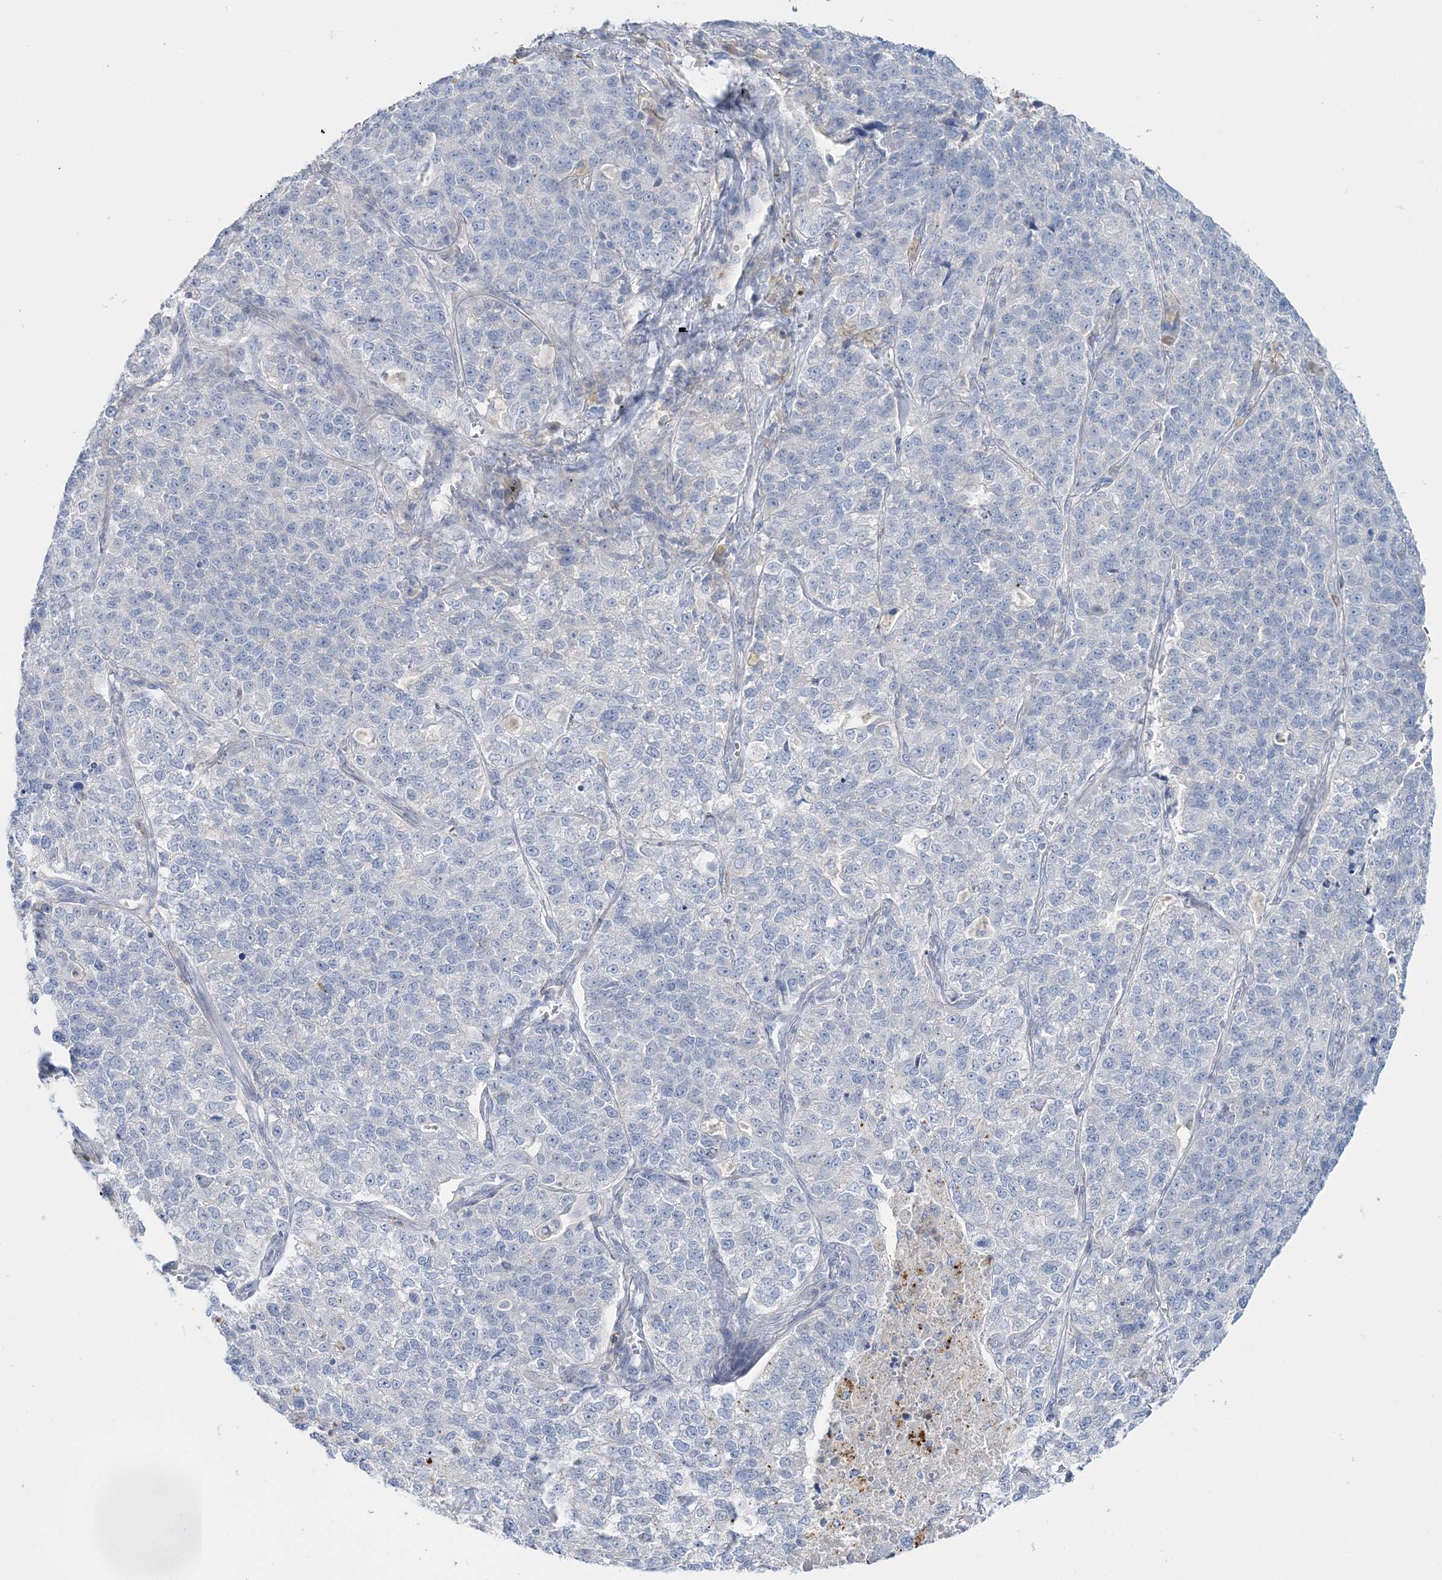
{"staining": {"intensity": "negative", "quantity": "none", "location": "none"}, "tissue": "lung cancer", "cell_type": "Tumor cells", "image_type": "cancer", "snomed": [{"axis": "morphology", "description": "Adenocarcinoma, NOS"}, {"axis": "topography", "description": "Lung"}], "caption": "High power microscopy micrograph of an immunohistochemistry image of lung adenocarcinoma, revealing no significant expression in tumor cells.", "gene": "WDSUB1", "patient": {"sex": "male", "age": 49}}